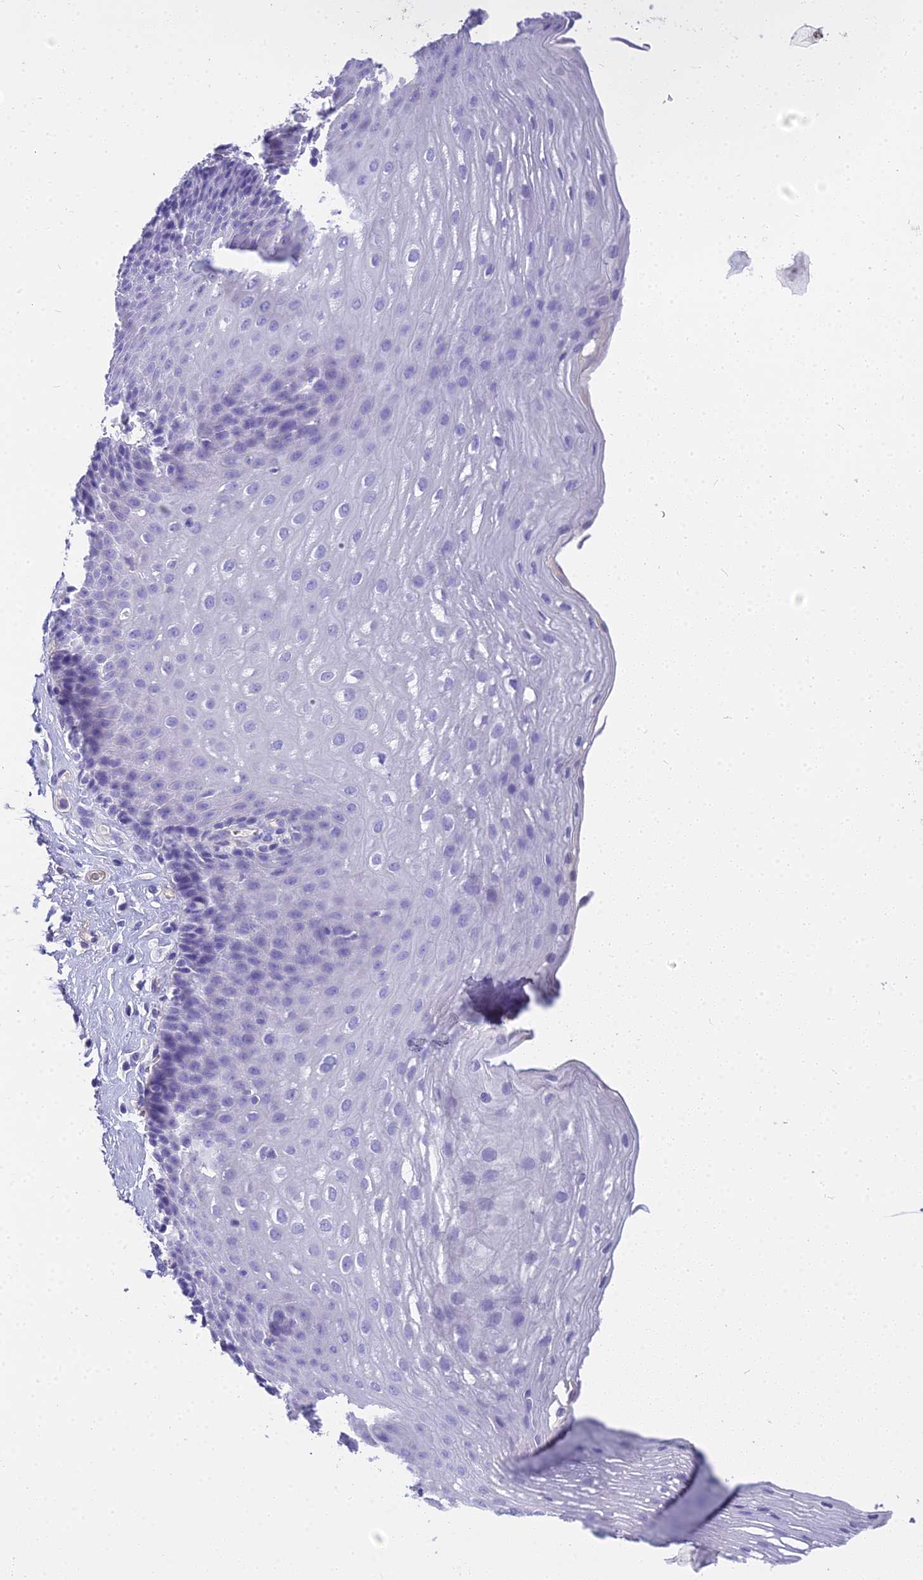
{"staining": {"intensity": "negative", "quantity": "none", "location": "none"}, "tissue": "esophagus", "cell_type": "Squamous epithelial cells", "image_type": "normal", "snomed": [{"axis": "morphology", "description": "Normal tissue, NOS"}, {"axis": "topography", "description": "Esophagus"}], "caption": "Immunohistochemical staining of benign esophagus displays no significant positivity in squamous epithelial cells. (DAB (3,3'-diaminobenzidine) immunohistochemistry (IHC) visualized using brightfield microscopy, high magnification).", "gene": "NINJ1", "patient": {"sex": "female", "age": 66}}